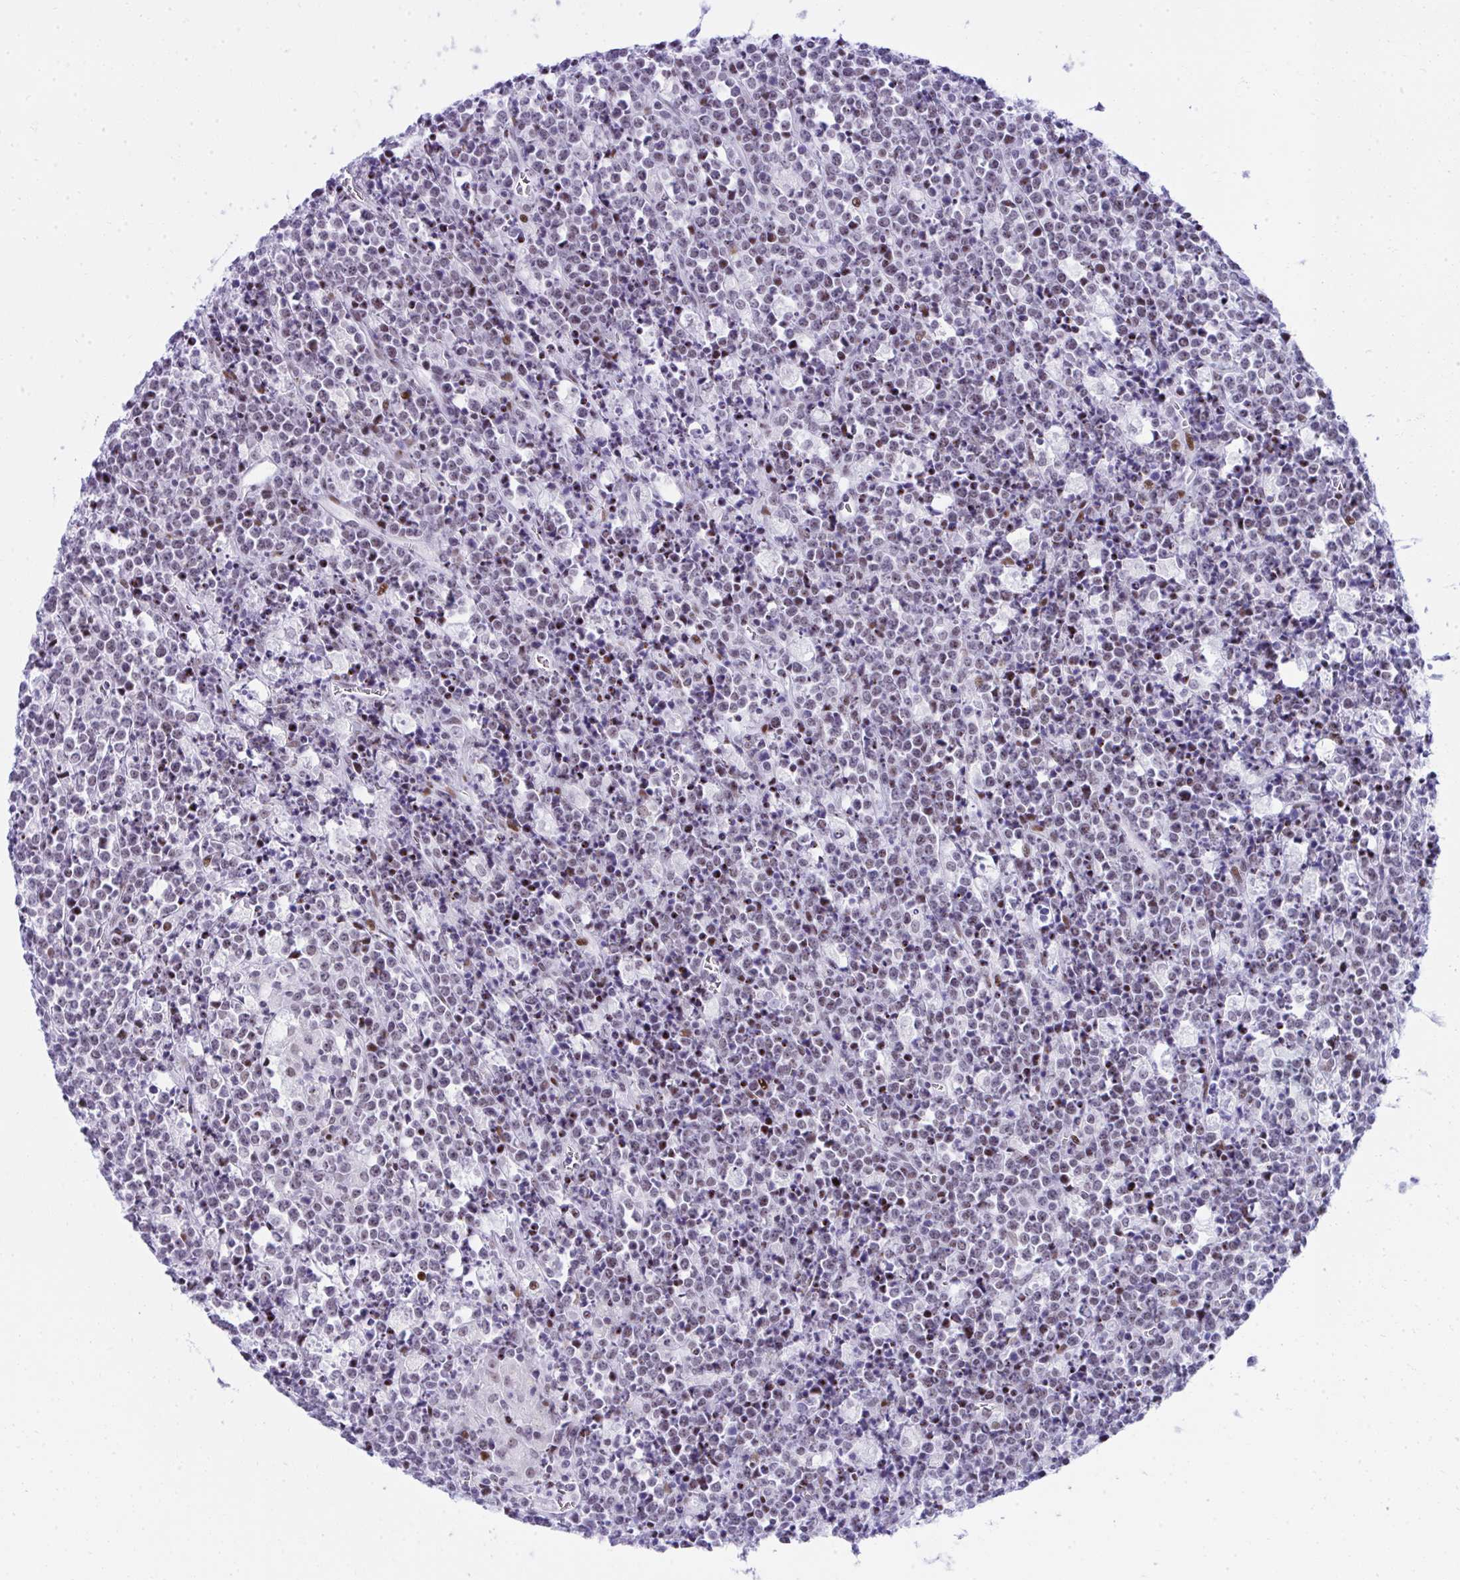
{"staining": {"intensity": "weak", "quantity": "25%-75%", "location": "nuclear"}, "tissue": "lymphoma", "cell_type": "Tumor cells", "image_type": "cancer", "snomed": [{"axis": "morphology", "description": "Malignant lymphoma, non-Hodgkin's type, High grade"}, {"axis": "topography", "description": "Ovary"}], "caption": "Lymphoma stained for a protein displays weak nuclear positivity in tumor cells.", "gene": "GLDN", "patient": {"sex": "female", "age": 56}}